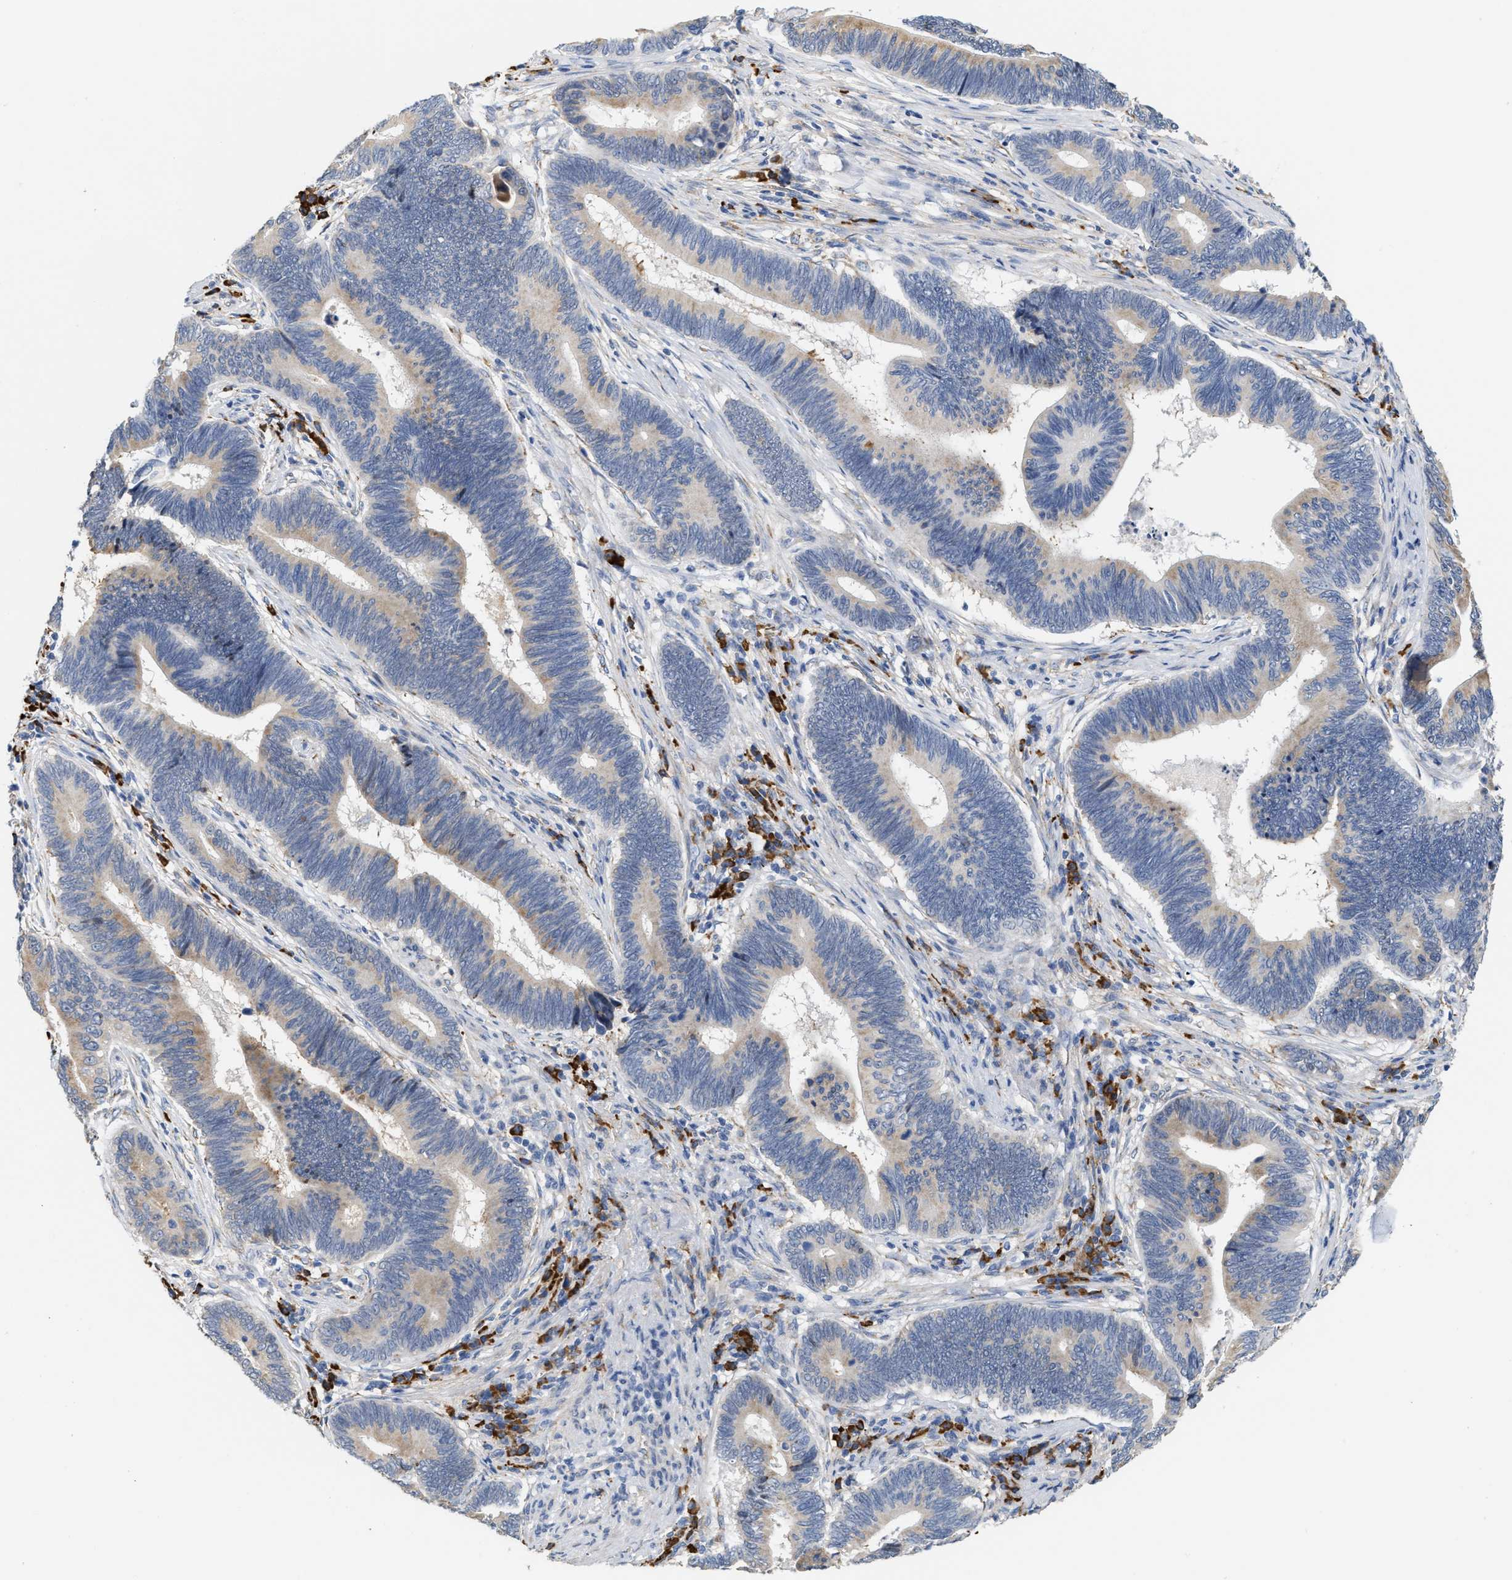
{"staining": {"intensity": "weak", "quantity": "25%-75%", "location": "cytoplasmic/membranous"}, "tissue": "pancreatic cancer", "cell_type": "Tumor cells", "image_type": "cancer", "snomed": [{"axis": "morphology", "description": "Adenocarcinoma, NOS"}, {"axis": "topography", "description": "Pancreas"}], "caption": "Immunohistochemistry image of neoplastic tissue: human adenocarcinoma (pancreatic) stained using immunohistochemistry displays low levels of weak protein expression localized specifically in the cytoplasmic/membranous of tumor cells, appearing as a cytoplasmic/membranous brown color.", "gene": "RYR2", "patient": {"sex": "female", "age": 70}}